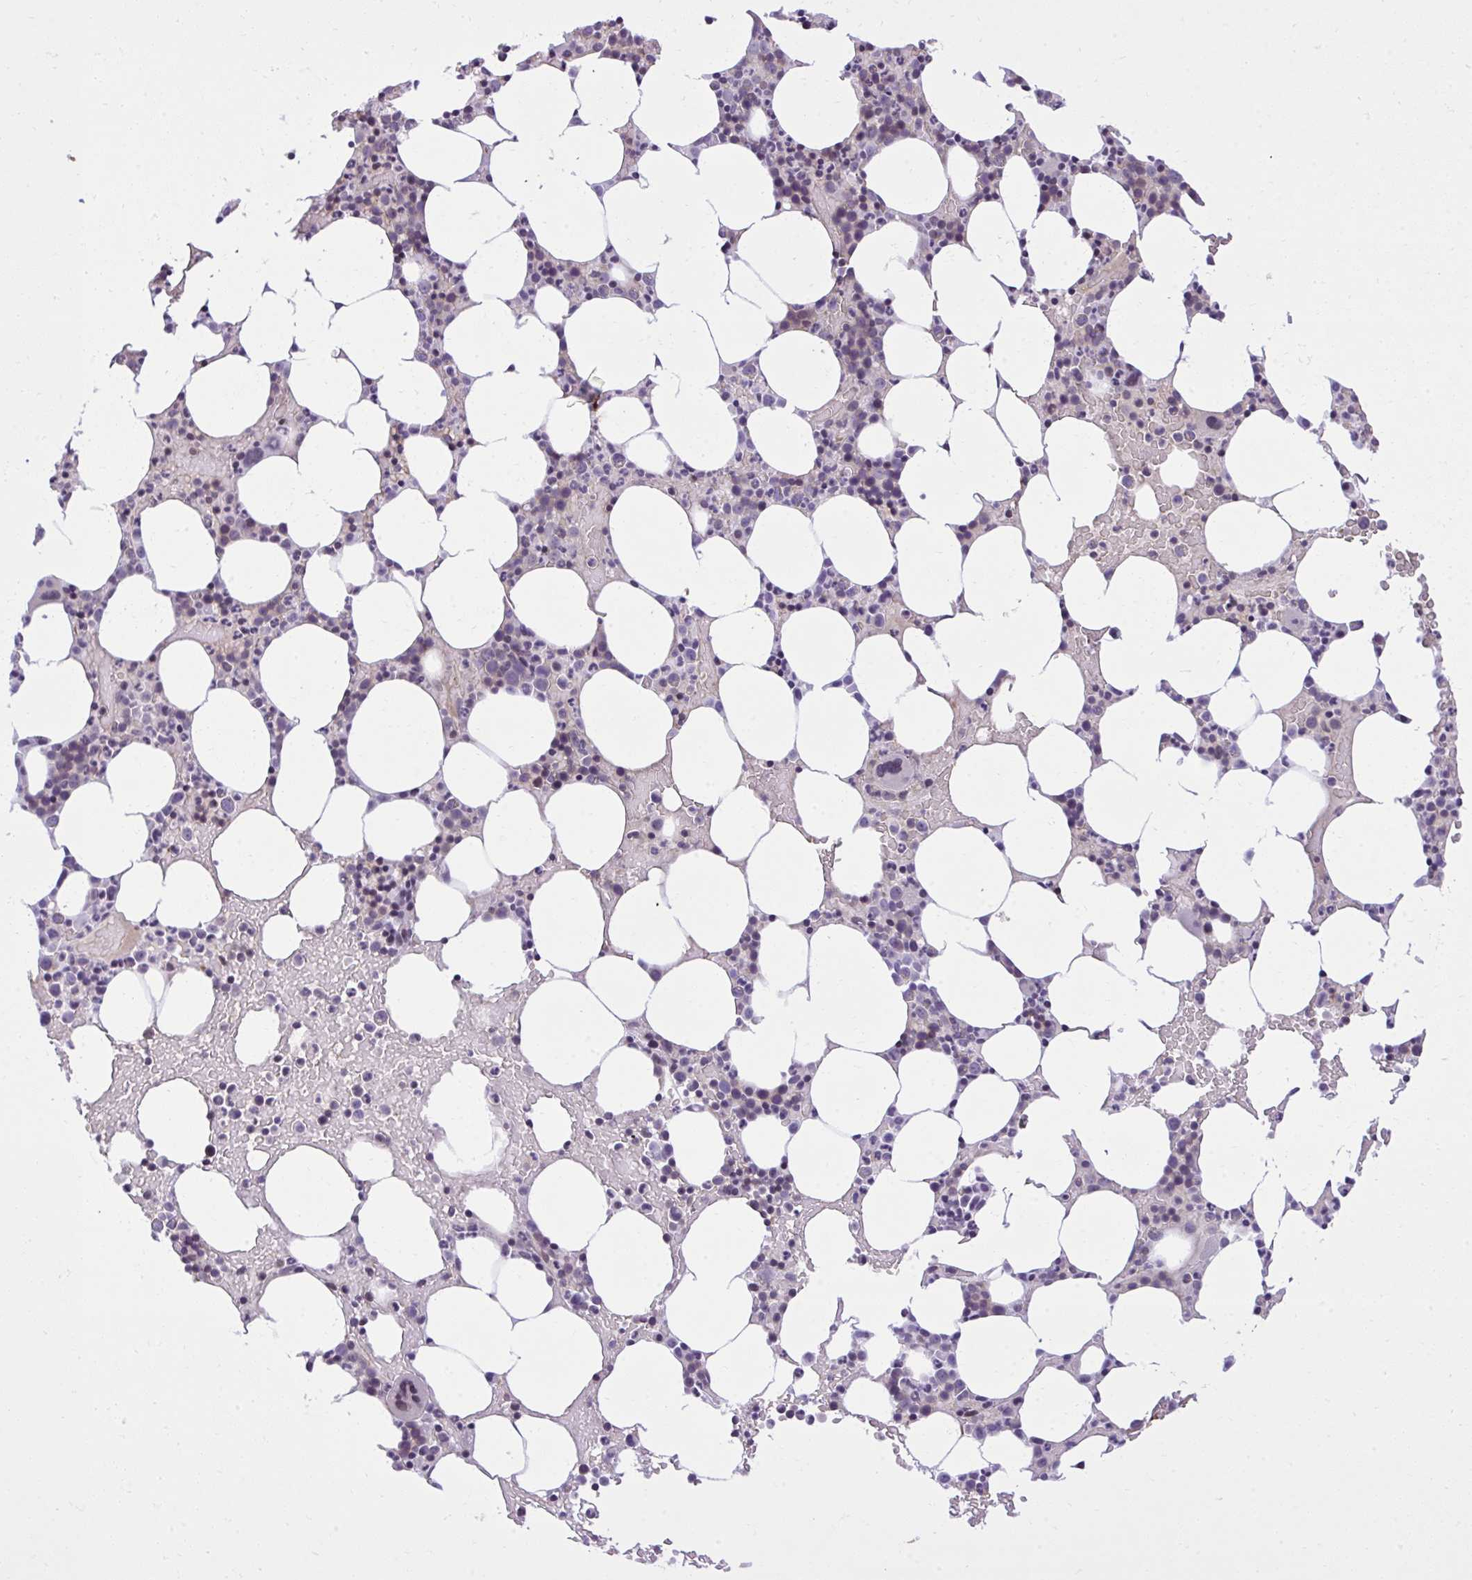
{"staining": {"intensity": "negative", "quantity": "none", "location": "none"}, "tissue": "bone marrow", "cell_type": "Hematopoietic cells", "image_type": "normal", "snomed": [{"axis": "morphology", "description": "Normal tissue, NOS"}, {"axis": "topography", "description": "Bone marrow"}], "caption": "Protein analysis of benign bone marrow shows no significant expression in hematopoietic cells. The staining was performed using DAB (3,3'-diaminobenzidine) to visualize the protein expression in brown, while the nuclei were stained in blue with hematoxylin (Magnification: 20x).", "gene": "PITPNM3", "patient": {"sex": "female", "age": 62}}